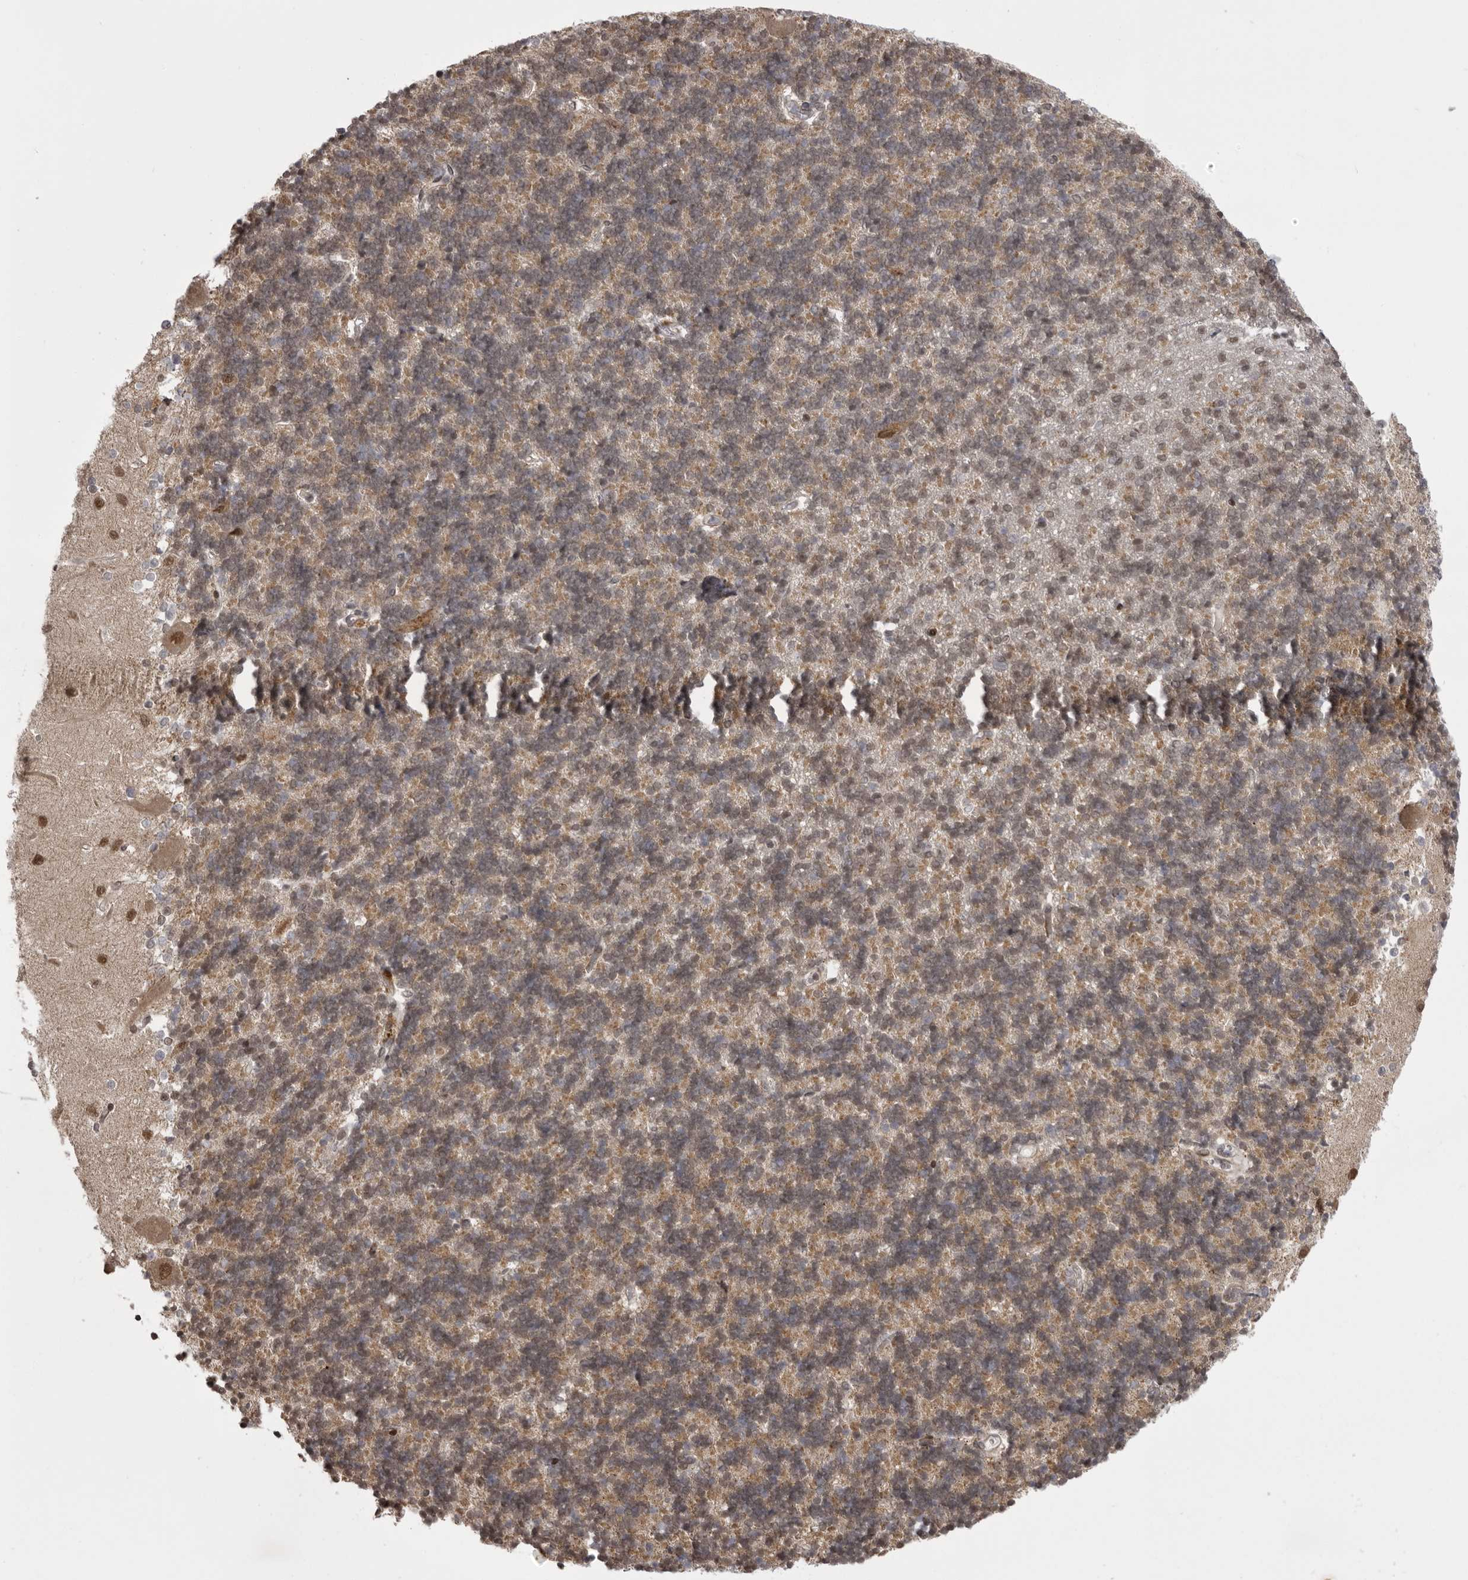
{"staining": {"intensity": "moderate", "quantity": "25%-75%", "location": "cytoplasmic/membranous,nuclear"}, "tissue": "cerebellum", "cell_type": "Cells in granular layer", "image_type": "normal", "snomed": [{"axis": "morphology", "description": "Normal tissue, NOS"}, {"axis": "topography", "description": "Cerebellum"}], "caption": "Immunohistochemistry (IHC) (DAB) staining of benign human cerebellum demonstrates moderate cytoplasmic/membranous,nuclear protein staining in about 25%-75% of cells in granular layer. (DAB (3,3'-diaminobenzidine) IHC, brown staining for protein, blue staining for nuclei).", "gene": "C1orf109", "patient": {"sex": "male", "age": 37}}